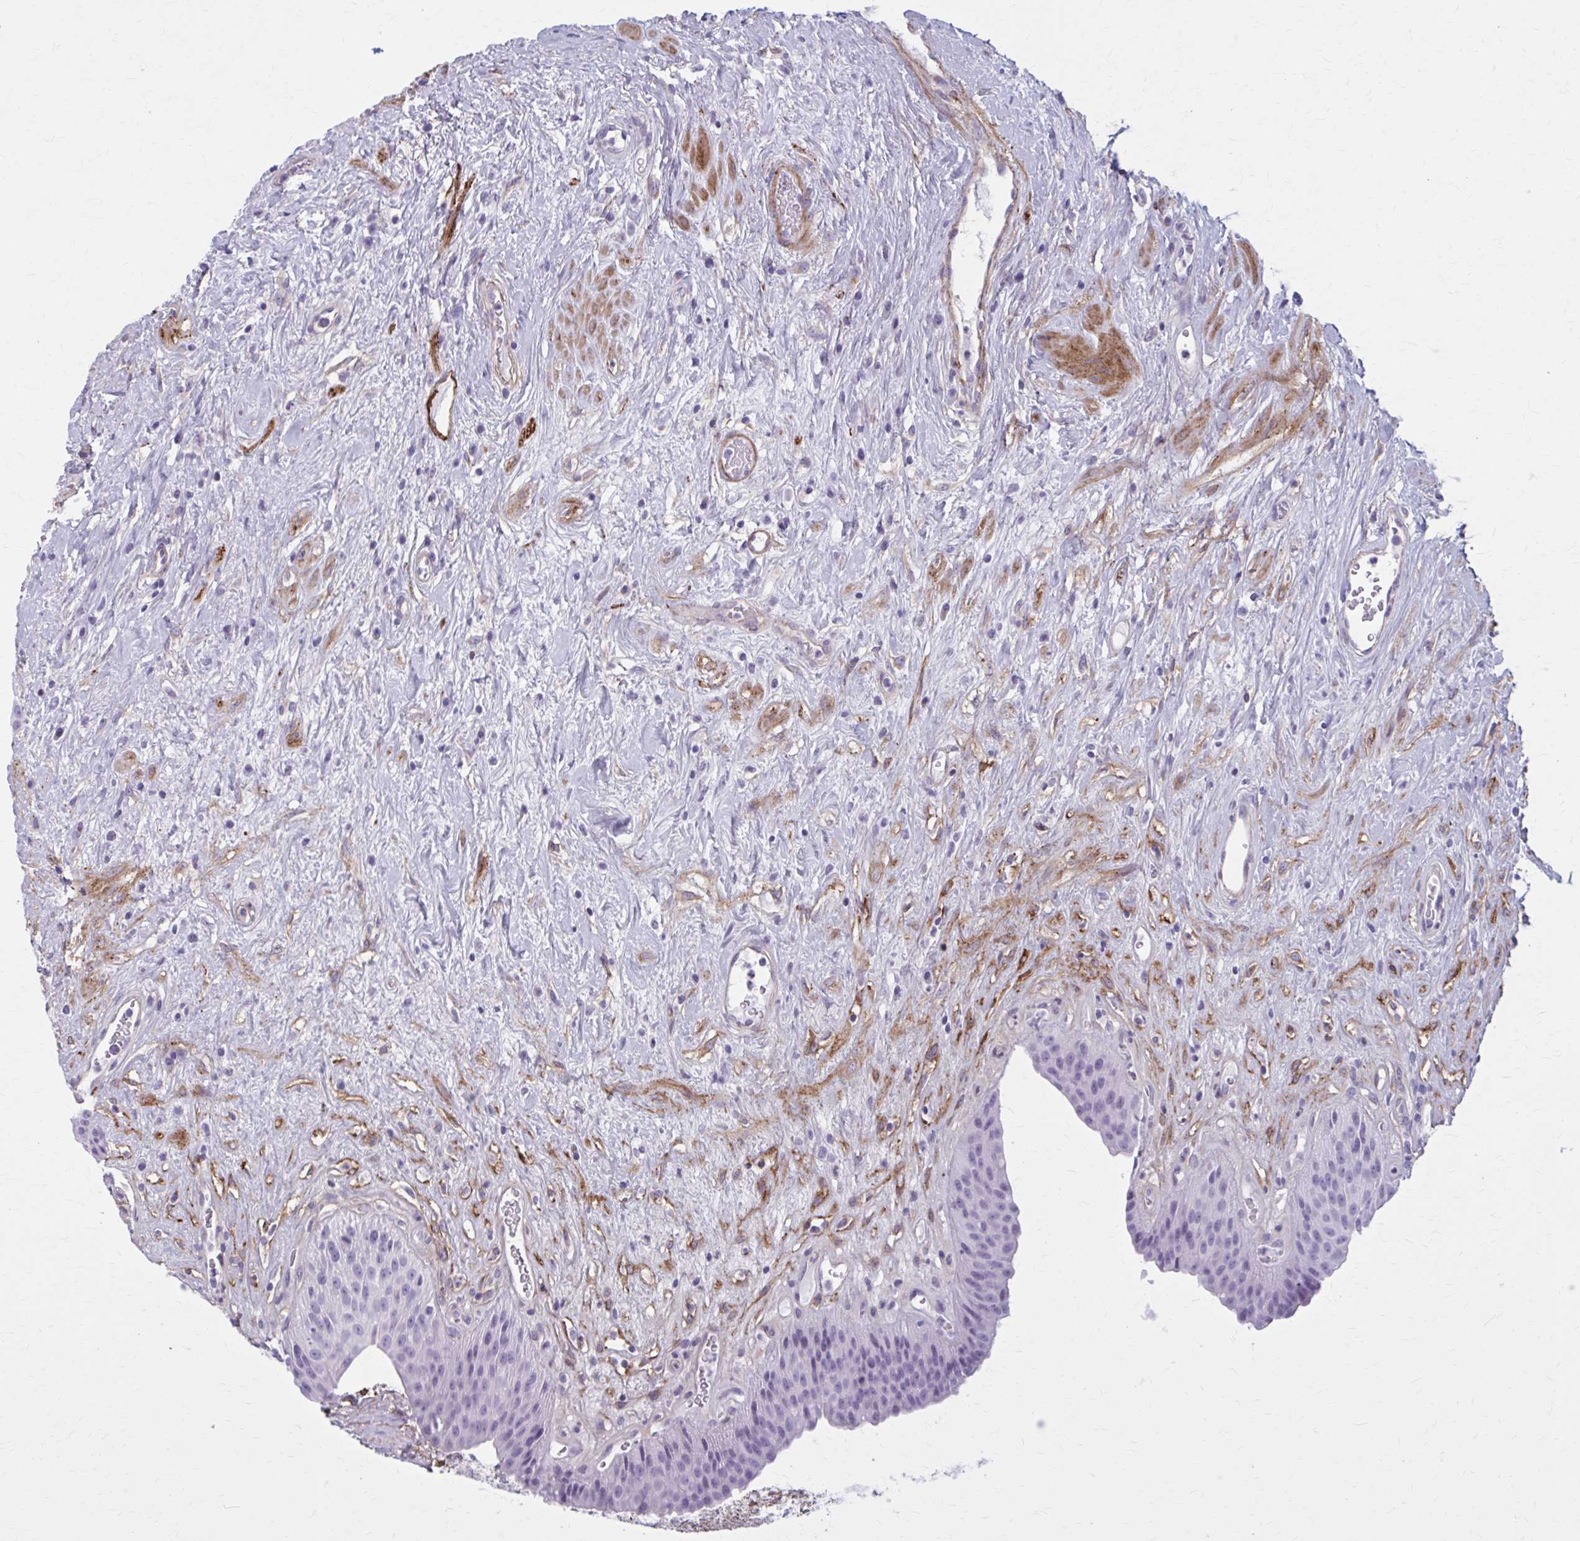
{"staining": {"intensity": "negative", "quantity": "none", "location": "none"}, "tissue": "urinary bladder", "cell_type": "Urothelial cells", "image_type": "normal", "snomed": [{"axis": "morphology", "description": "Normal tissue, NOS"}, {"axis": "topography", "description": "Urinary bladder"}], "caption": "An immunohistochemistry histopathology image of normal urinary bladder is shown. There is no staining in urothelial cells of urinary bladder.", "gene": "AKAP12", "patient": {"sex": "female", "age": 56}}